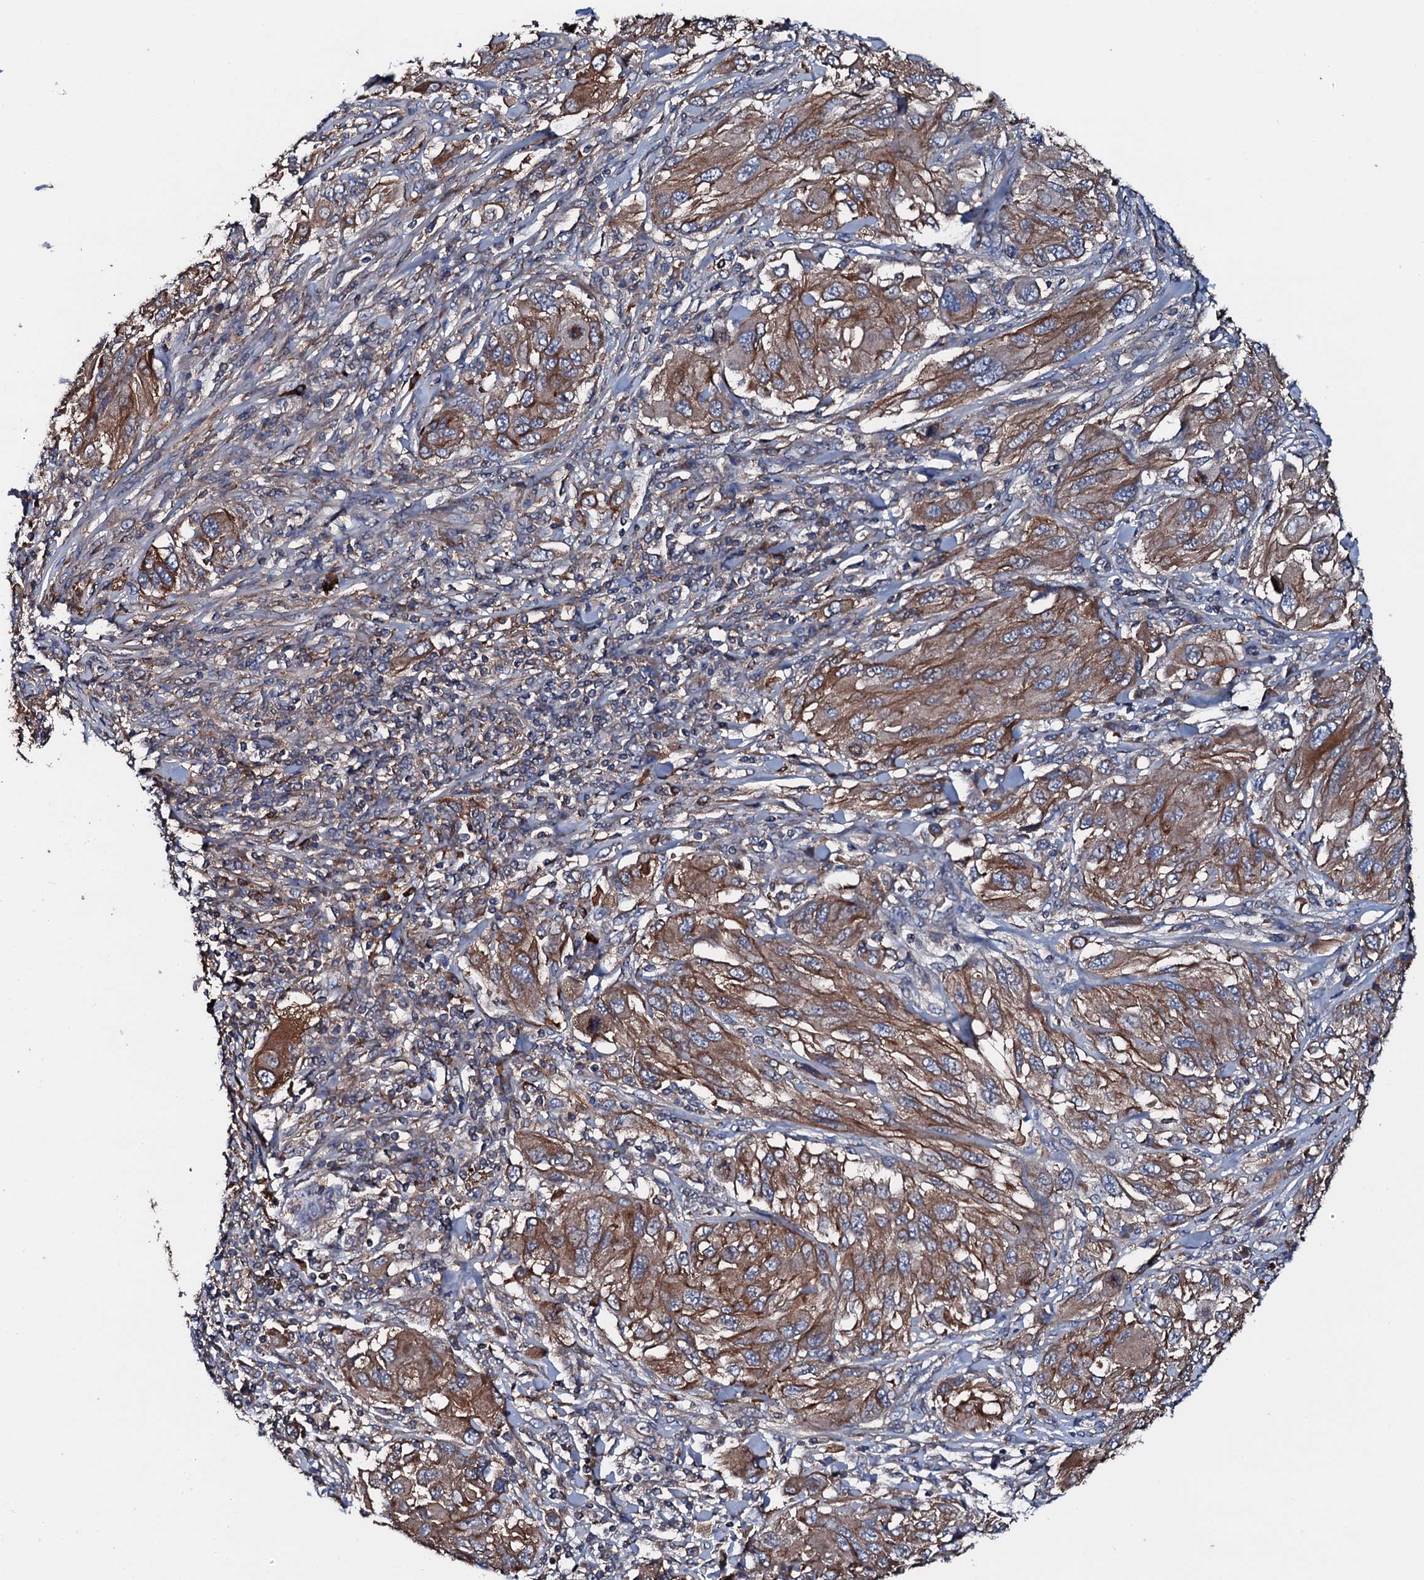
{"staining": {"intensity": "moderate", "quantity": ">75%", "location": "cytoplasmic/membranous"}, "tissue": "melanoma", "cell_type": "Tumor cells", "image_type": "cancer", "snomed": [{"axis": "morphology", "description": "Malignant melanoma, NOS"}, {"axis": "topography", "description": "Skin"}], "caption": "Immunohistochemical staining of melanoma demonstrates medium levels of moderate cytoplasmic/membranous protein staining in about >75% of tumor cells.", "gene": "NEK1", "patient": {"sex": "female", "age": 91}}